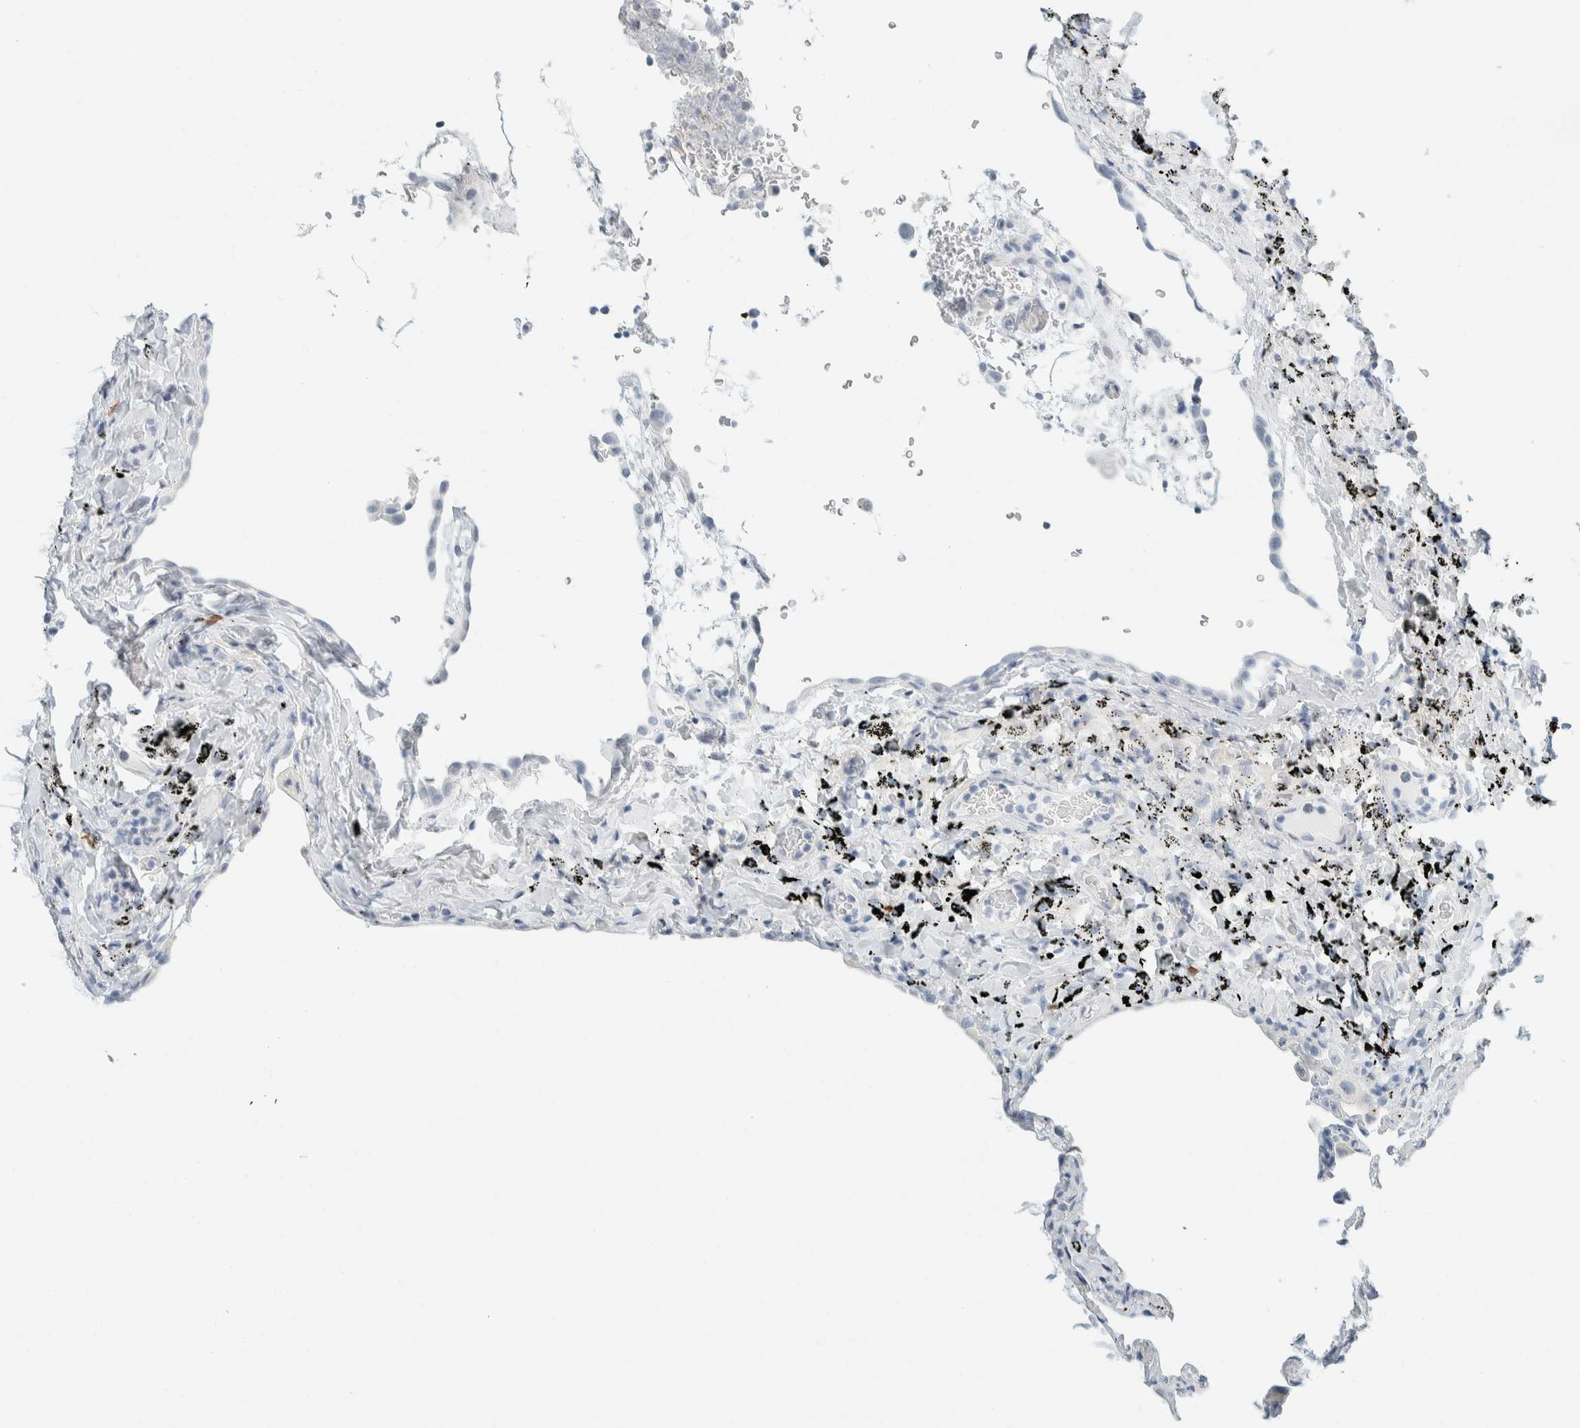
{"staining": {"intensity": "negative", "quantity": "none", "location": "none"}, "tissue": "lung", "cell_type": "Alveolar cells", "image_type": "normal", "snomed": [{"axis": "morphology", "description": "Normal tissue, NOS"}, {"axis": "topography", "description": "Lung"}], "caption": "Immunohistochemistry (IHC) photomicrograph of benign lung: human lung stained with DAB (3,3'-diaminobenzidine) demonstrates no significant protein expression in alveolar cells.", "gene": "ARHGAP27", "patient": {"sex": "male", "age": 59}}